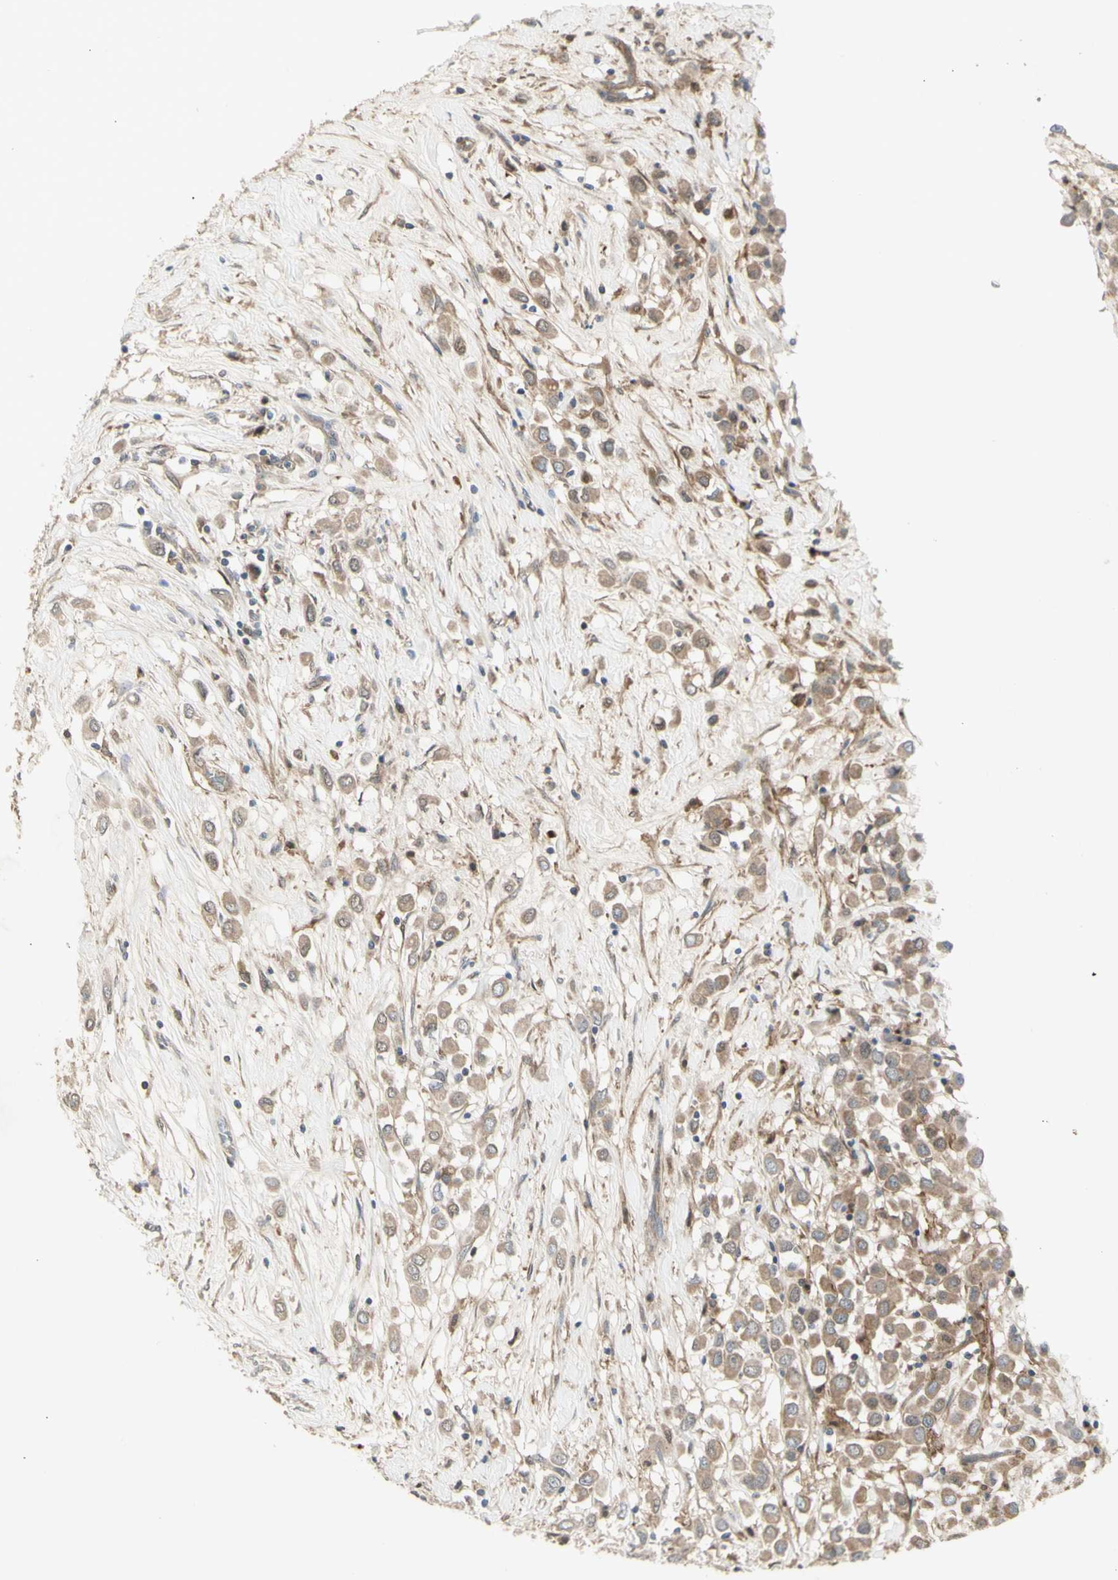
{"staining": {"intensity": "moderate", "quantity": ">75%", "location": "cytoplasmic/membranous"}, "tissue": "breast cancer", "cell_type": "Tumor cells", "image_type": "cancer", "snomed": [{"axis": "morphology", "description": "Duct carcinoma"}, {"axis": "topography", "description": "Breast"}], "caption": "About >75% of tumor cells in breast cancer (invasive ductal carcinoma) display moderate cytoplasmic/membranous protein expression as visualized by brown immunohistochemical staining.", "gene": "CHURC1-FNTB", "patient": {"sex": "female", "age": 61}}